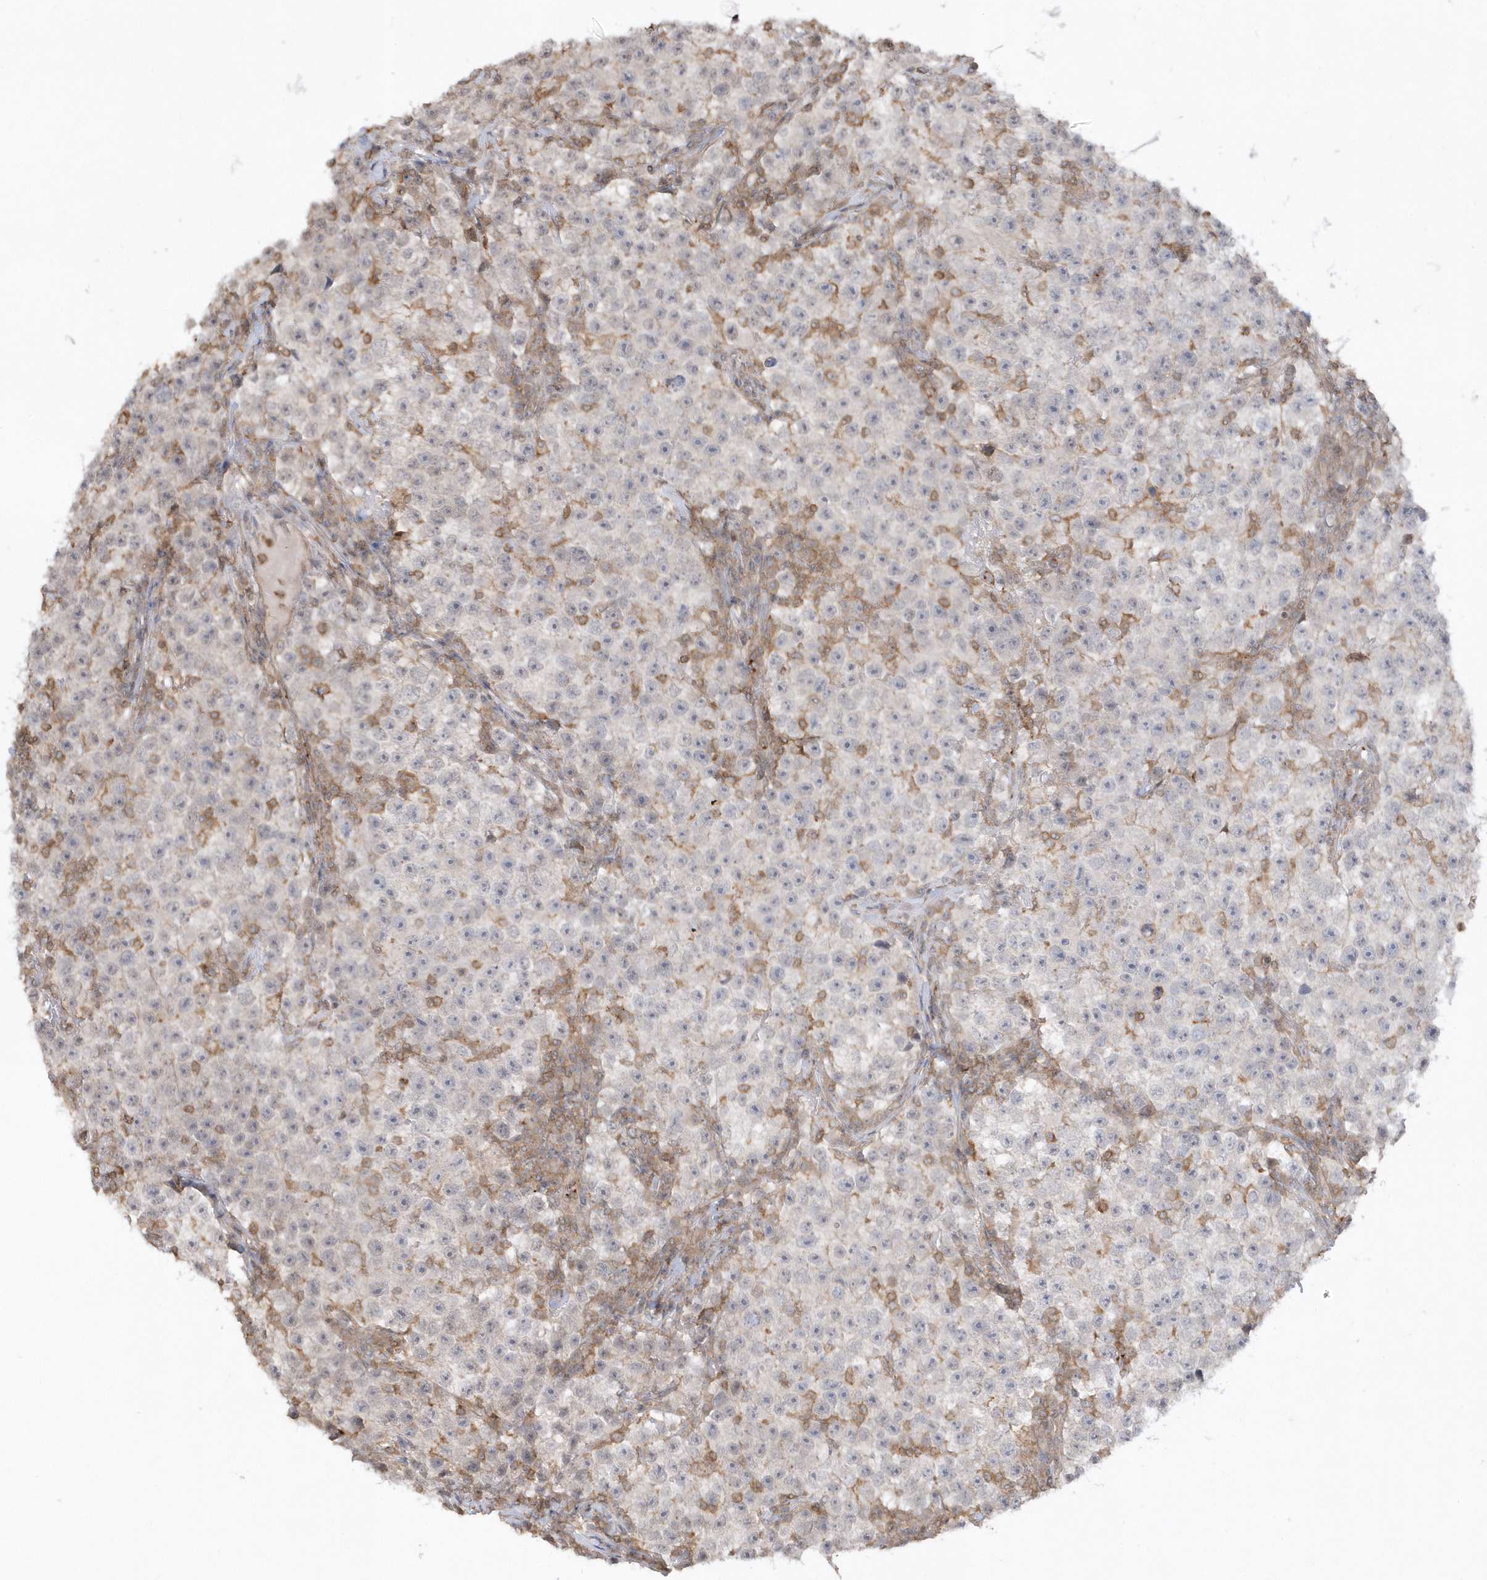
{"staining": {"intensity": "negative", "quantity": "none", "location": "none"}, "tissue": "testis cancer", "cell_type": "Tumor cells", "image_type": "cancer", "snomed": [{"axis": "morphology", "description": "Seminoma, NOS"}, {"axis": "topography", "description": "Testis"}], "caption": "There is no significant expression in tumor cells of testis seminoma. Nuclei are stained in blue.", "gene": "BSN", "patient": {"sex": "male", "age": 22}}